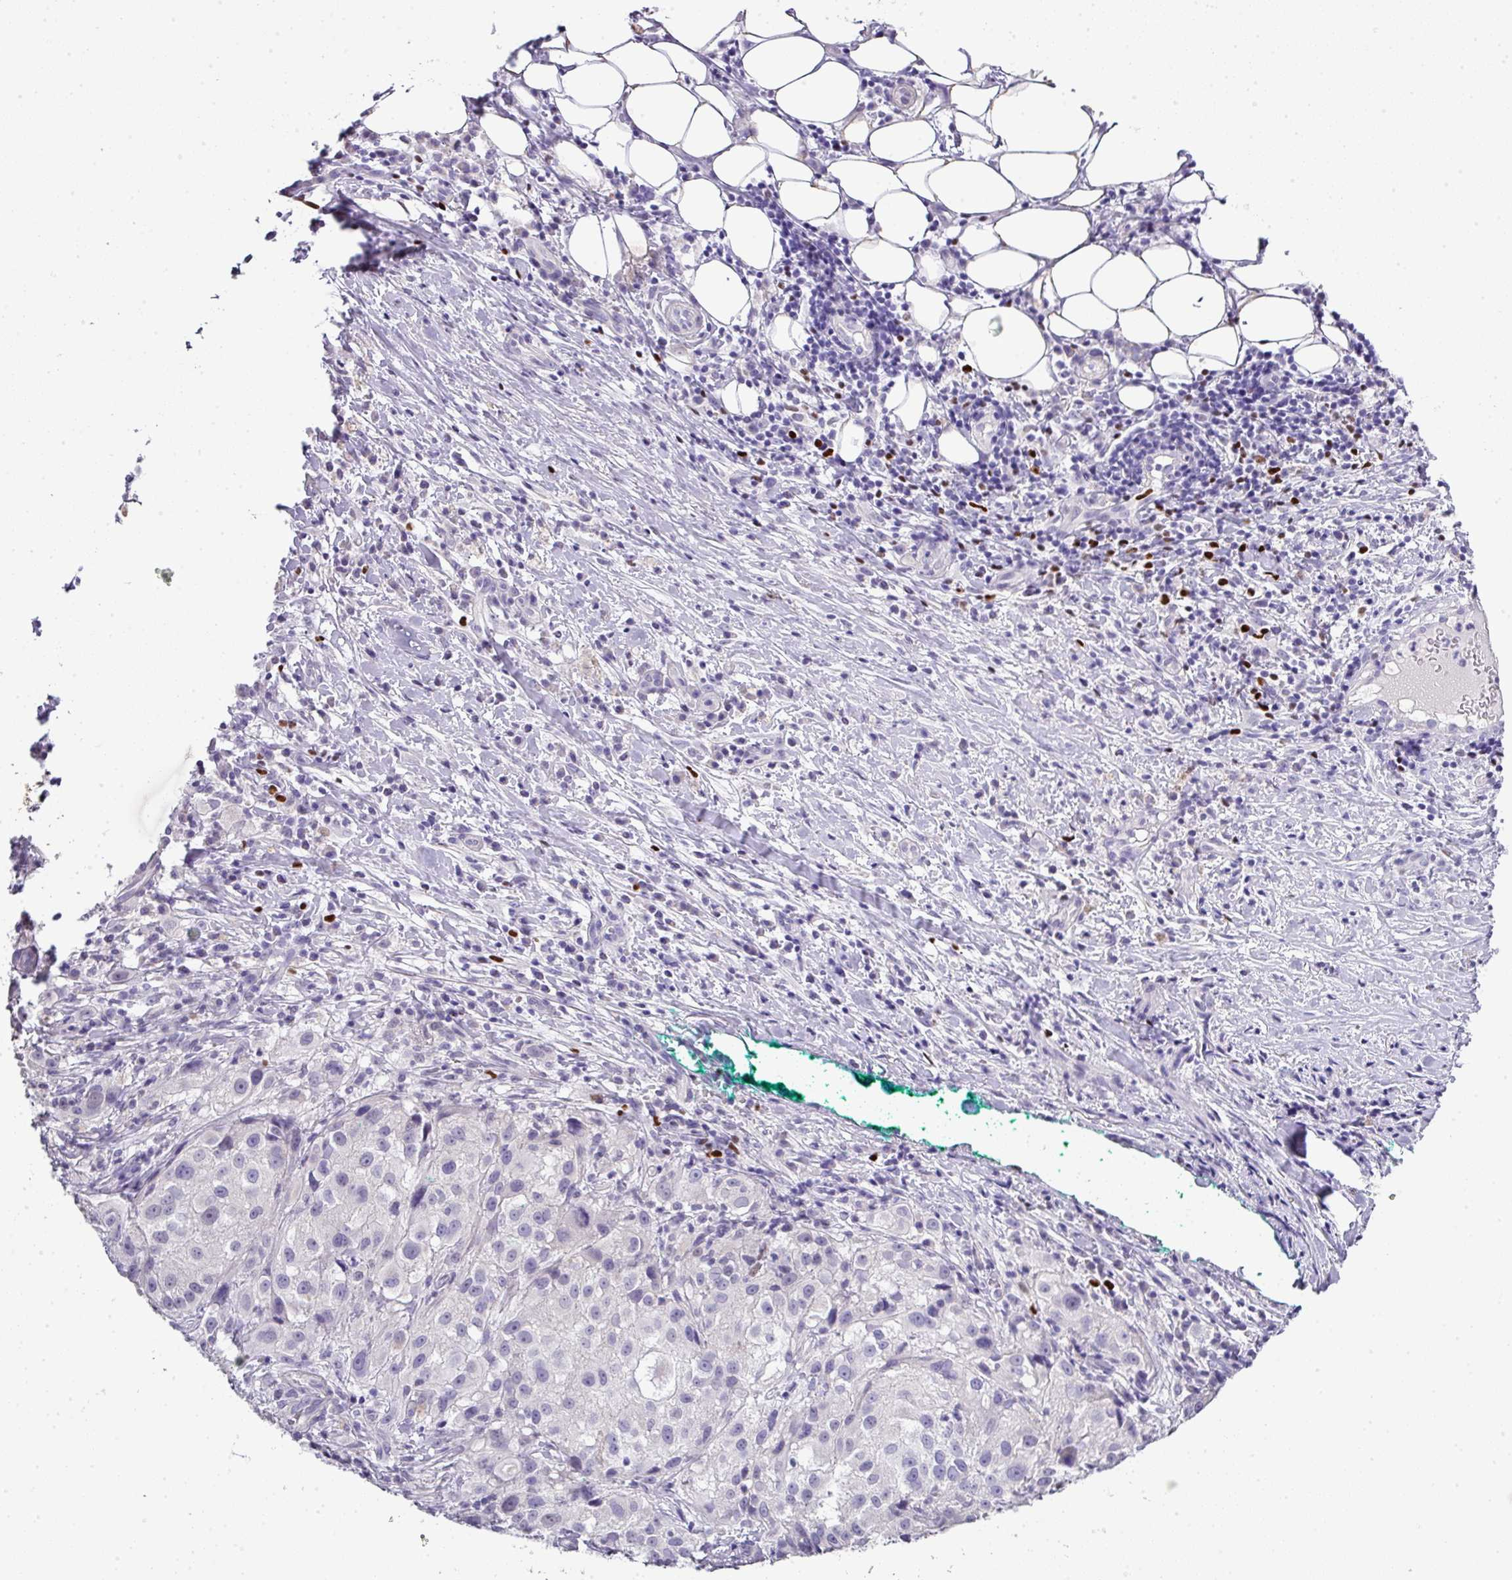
{"staining": {"intensity": "negative", "quantity": "none", "location": "none"}, "tissue": "melanoma", "cell_type": "Tumor cells", "image_type": "cancer", "snomed": [{"axis": "morphology", "description": "Necrosis, NOS"}, {"axis": "morphology", "description": "Malignant melanoma, NOS"}, {"axis": "topography", "description": "Skin"}], "caption": "High power microscopy photomicrograph of an immunohistochemistry (IHC) image of malignant melanoma, revealing no significant positivity in tumor cells. (DAB immunohistochemistry, high magnification).", "gene": "BCL11A", "patient": {"sex": "female", "age": 87}}